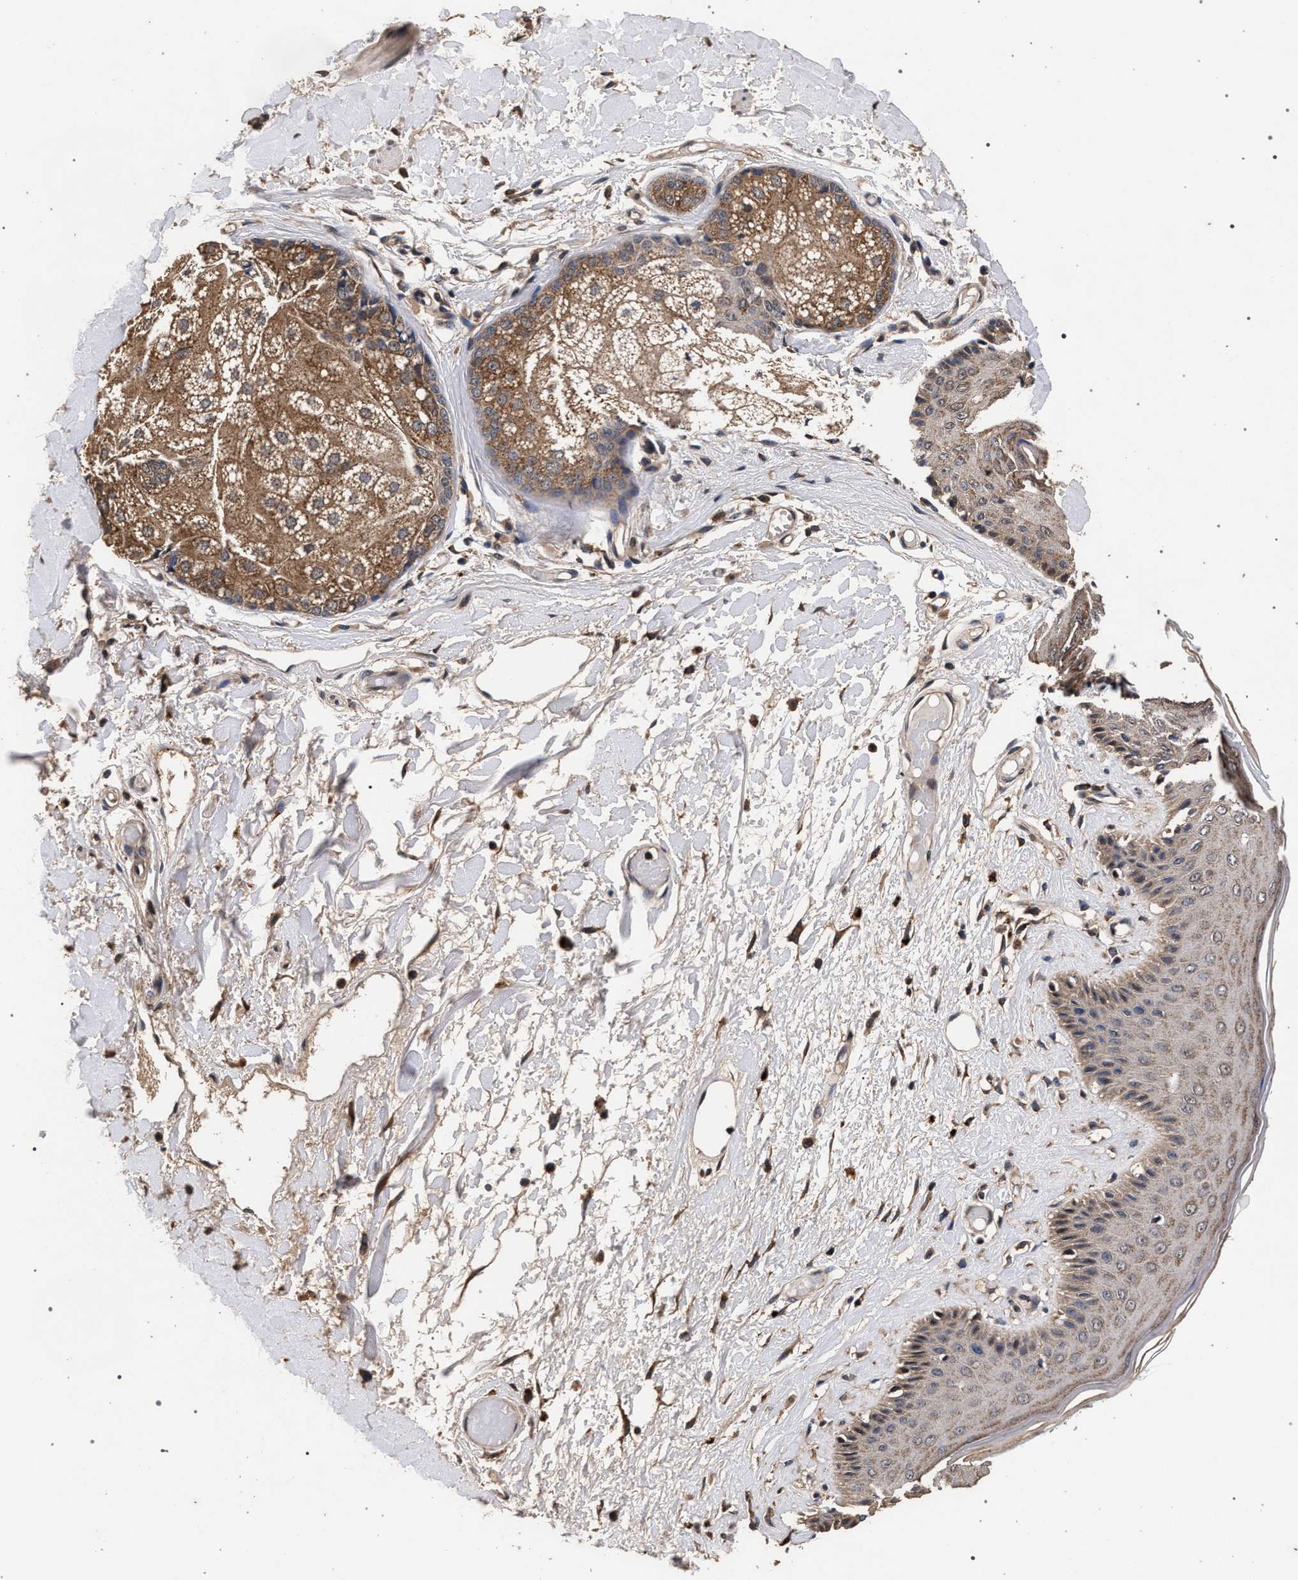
{"staining": {"intensity": "weak", "quantity": ">75%", "location": "cytoplasmic/membranous"}, "tissue": "skin", "cell_type": "Epidermal cells", "image_type": "normal", "snomed": [{"axis": "morphology", "description": "Normal tissue, NOS"}, {"axis": "topography", "description": "Vulva"}], "caption": "Epidermal cells exhibit low levels of weak cytoplasmic/membranous expression in approximately >75% of cells in benign human skin.", "gene": "ACOX1", "patient": {"sex": "female", "age": 73}}